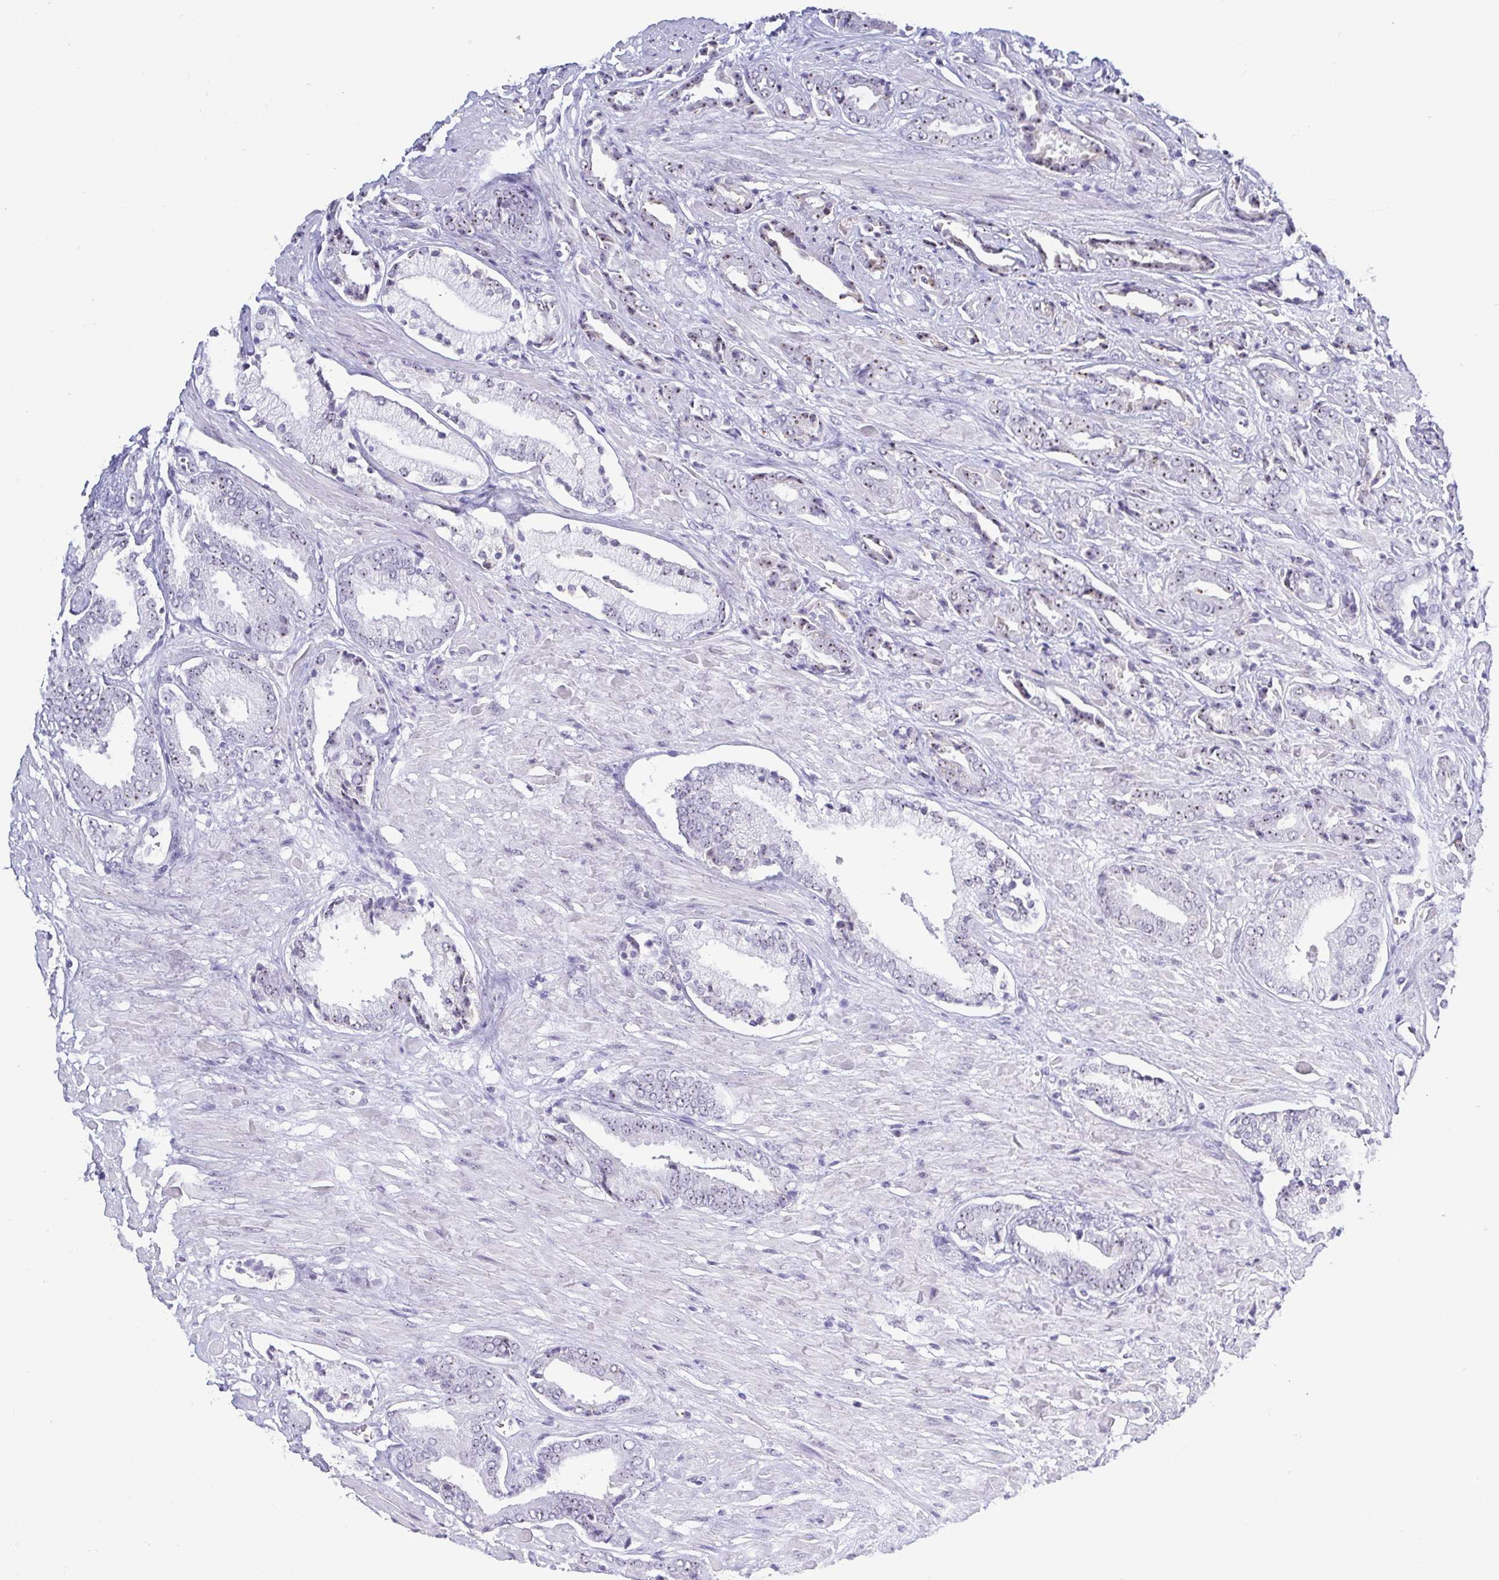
{"staining": {"intensity": "moderate", "quantity": "25%-75%", "location": "nuclear"}, "tissue": "prostate cancer", "cell_type": "Tumor cells", "image_type": "cancer", "snomed": [{"axis": "morphology", "description": "Adenocarcinoma, High grade"}, {"axis": "topography", "description": "Prostate"}], "caption": "The image demonstrates staining of prostate adenocarcinoma (high-grade), revealing moderate nuclear protein positivity (brown color) within tumor cells. (brown staining indicates protein expression, while blue staining denotes nuclei).", "gene": "BZW1", "patient": {"sex": "male", "age": 56}}